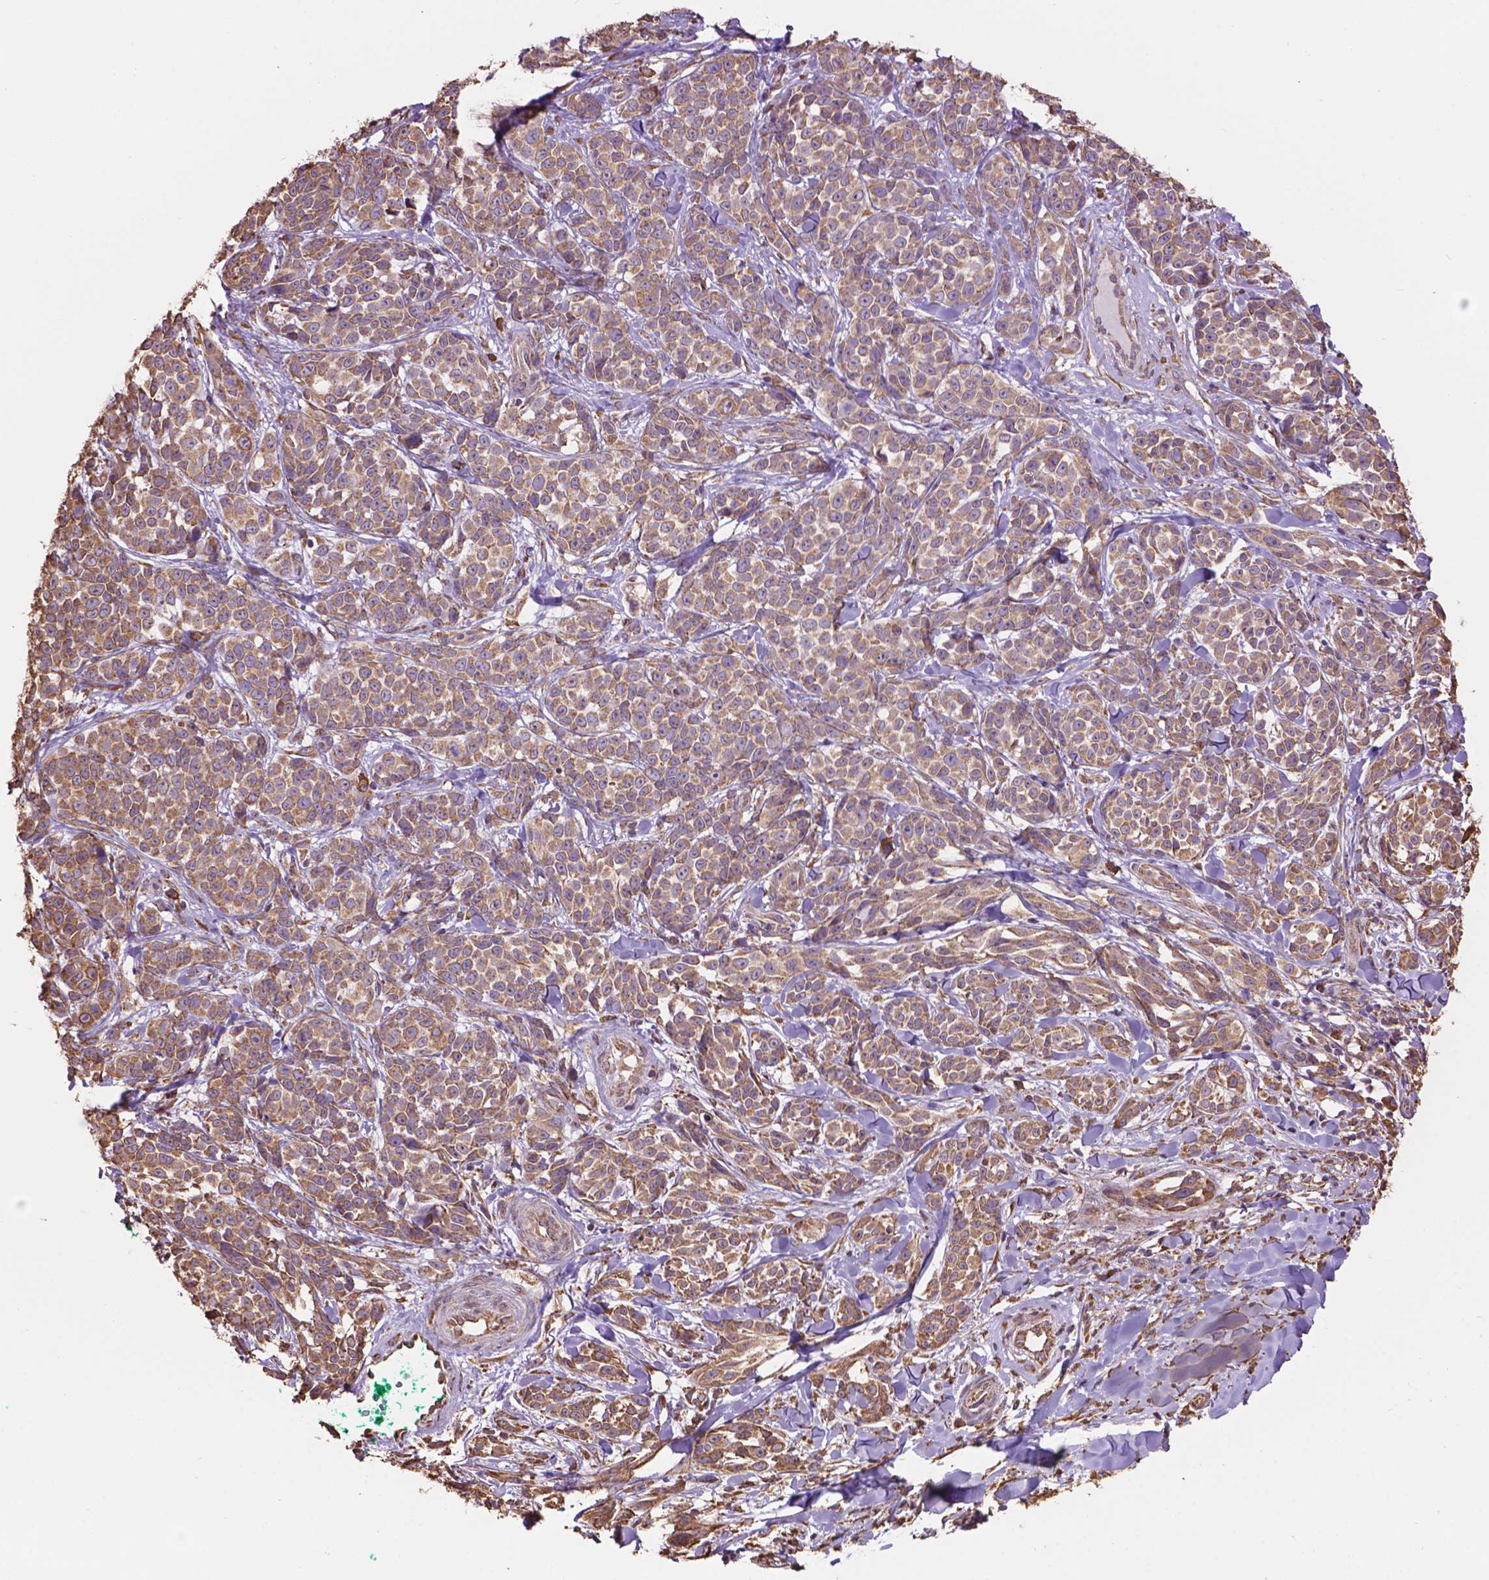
{"staining": {"intensity": "moderate", "quantity": ">75%", "location": "cytoplasmic/membranous"}, "tissue": "melanoma", "cell_type": "Tumor cells", "image_type": "cancer", "snomed": [{"axis": "morphology", "description": "Malignant melanoma, NOS"}, {"axis": "topography", "description": "Skin"}], "caption": "A histopathology image showing moderate cytoplasmic/membranous expression in approximately >75% of tumor cells in melanoma, as visualized by brown immunohistochemical staining.", "gene": "PPP2R5E", "patient": {"sex": "female", "age": 88}}